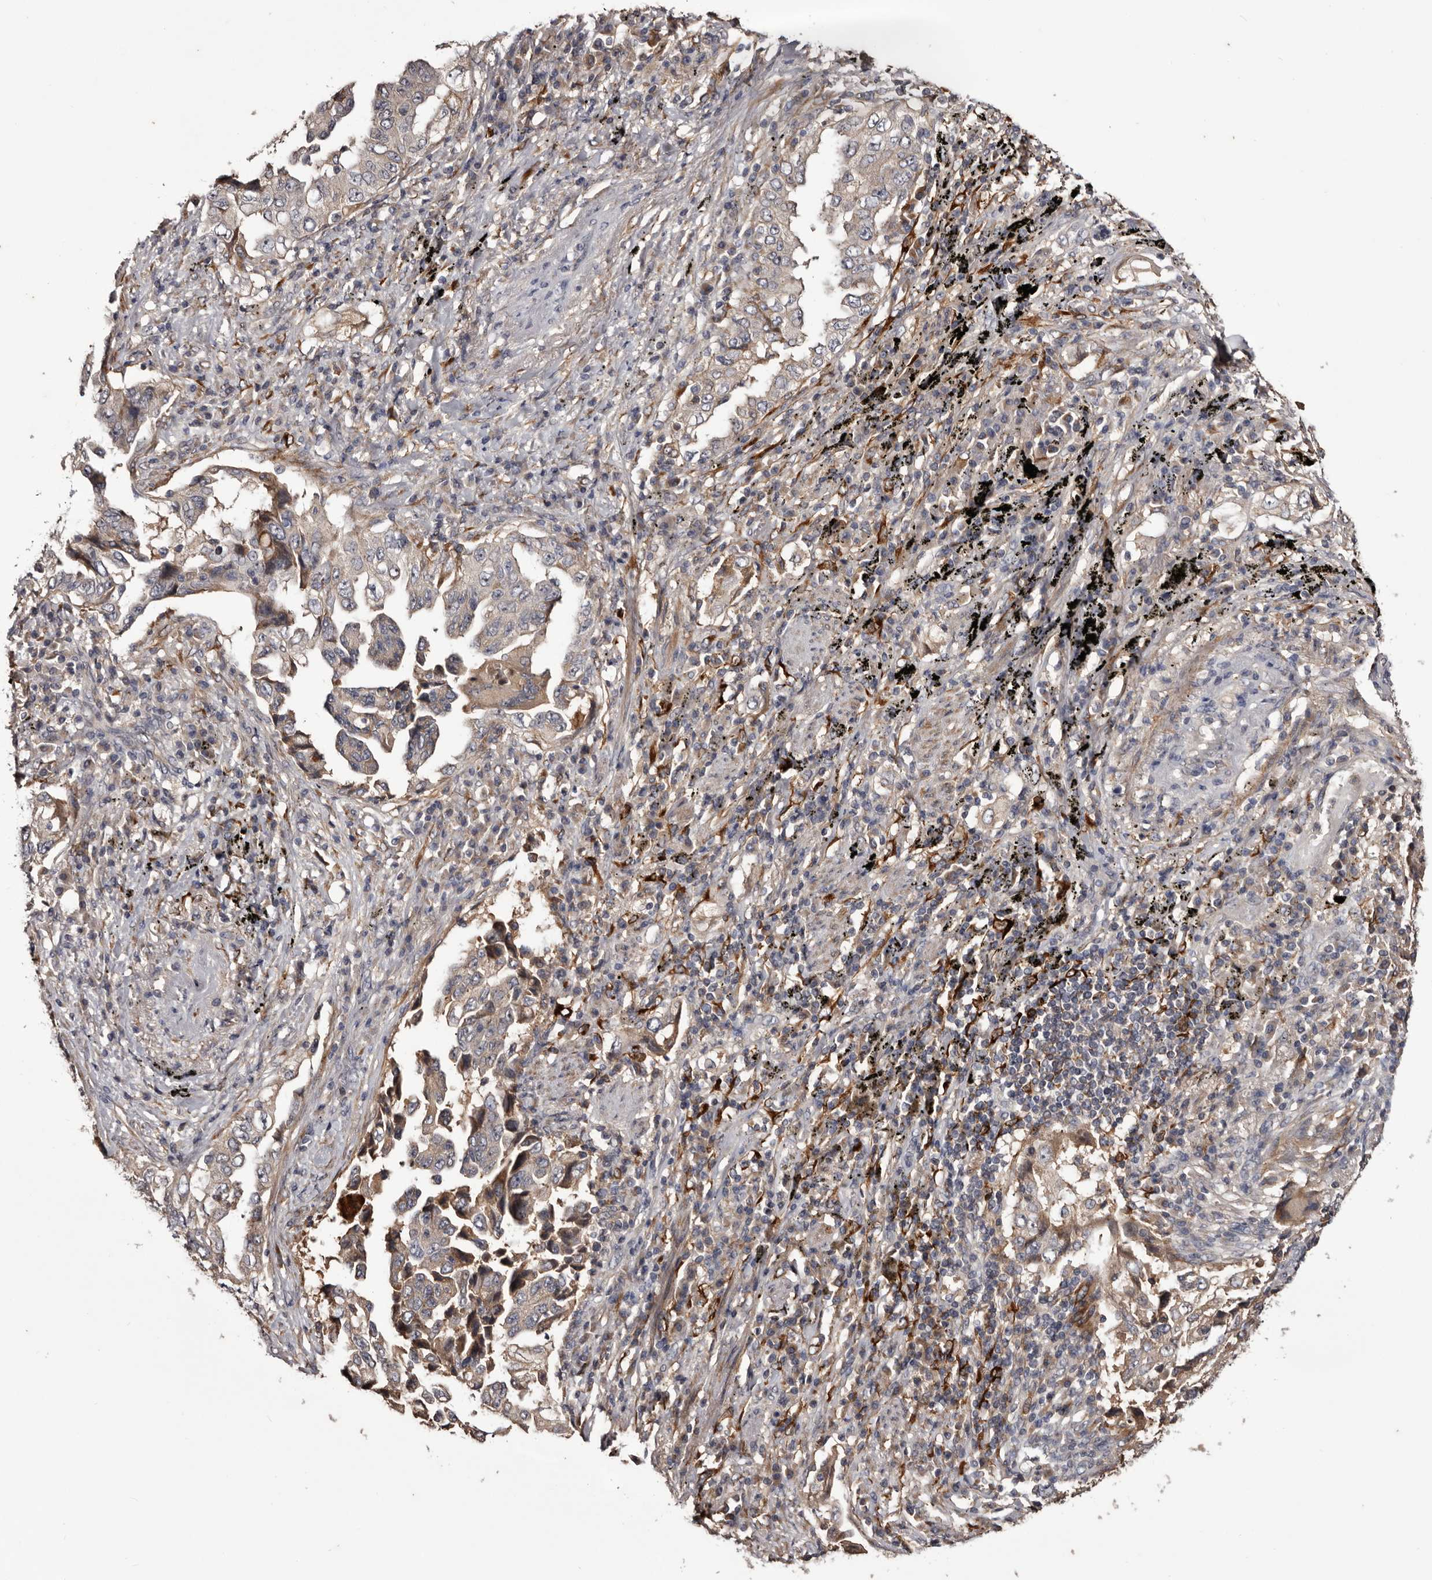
{"staining": {"intensity": "weak", "quantity": "<25%", "location": "cytoplasmic/membranous"}, "tissue": "lung cancer", "cell_type": "Tumor cells", "image_type": "cancer", "snomed": [{"axis": "morphology", "description": "Adenocarcinoma, NOS"}, {"axis": "topography", "description": "Lung"}], "caption": "An immunohistochemistry (IHC) micrograph of lung cancer (adenocarcinoma) is shown. There is no staining in tumor cells of lung cancer (adenocarcinoma). (DAB immunohistochemistry (IHC) visualized using brightfield microscopy, high magnification).", "gene": "CYP1B1", "patient": {"sex": "female", "age": 51}}